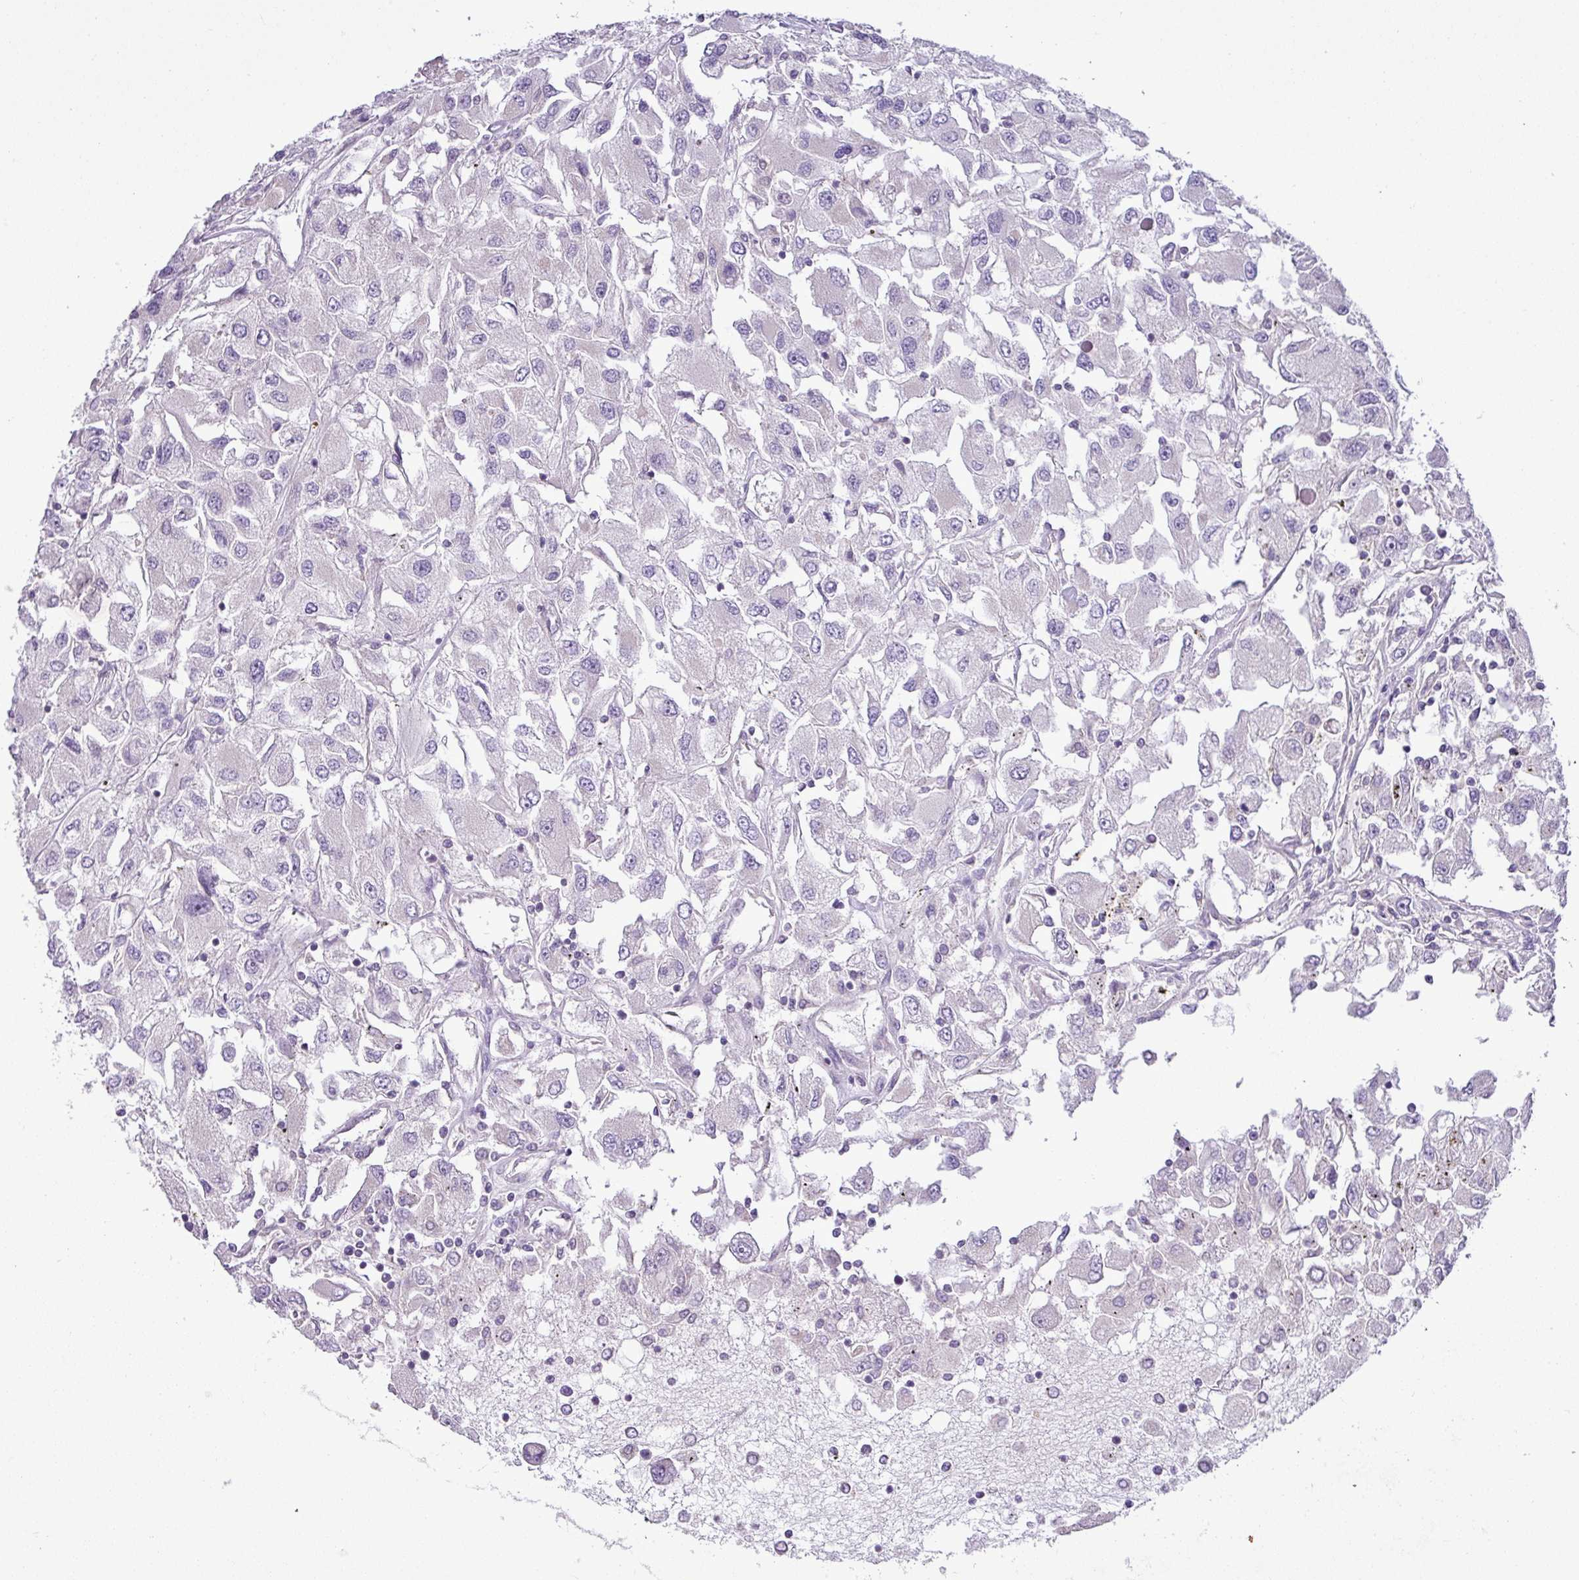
{"staining": {"intensity": "negative", "quantity": "none", "location": "none"}, "tissue": "renal cancer", "cell_type": "Tumor cells", "image_type": "cancer", "snomed": [{"axis": "morphology", "description": "Adenocarcinoma, NOS"}, {"axis": "topography", "description": "Kidney"}], "caption": "The photomicrograph exhibits no staining of tumor cells in renal adenocarcinoma.", "gene": "FAM183A", "patient": {"sex": "female", "age": 52}}